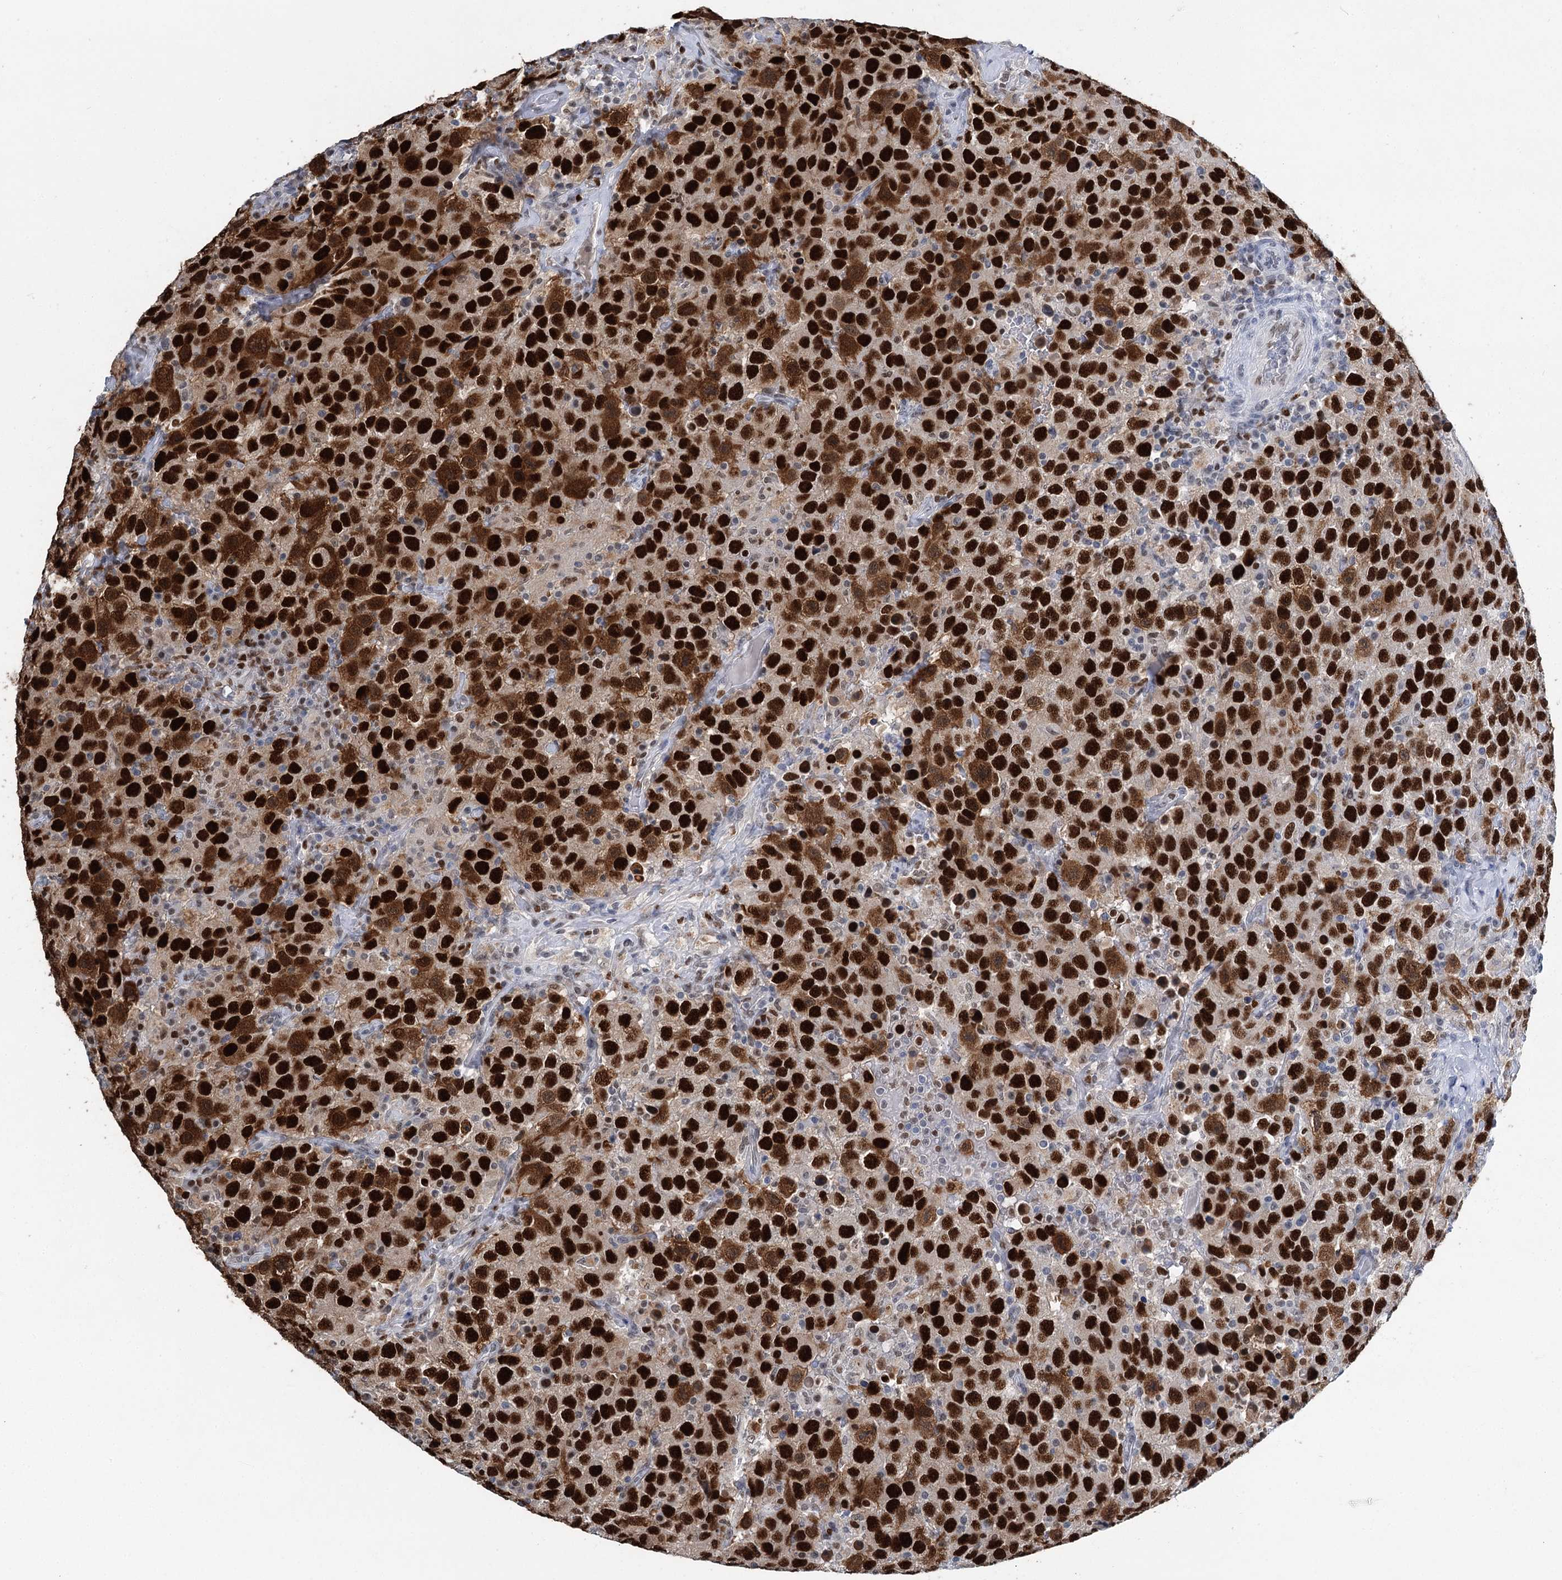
{"staining": {"intensity": "strong", "quantity": ">75%", "location": "nuclear"}, "tissue": "testis cancer", "cell_type": "Tumor cells", "image_type": "cancer", "snomed": [{"axis": "morphology", "description": "Seminoma, NOS"}, {"axis": "topography", "description": "Testis"}], "caption": "This is an image of immunohistochemistry staining of testis cancer, which shows strong expression in the nuclear of tumor cells.", "gene": "HAT1", "patient": {"sex": "male", "age": 41}}